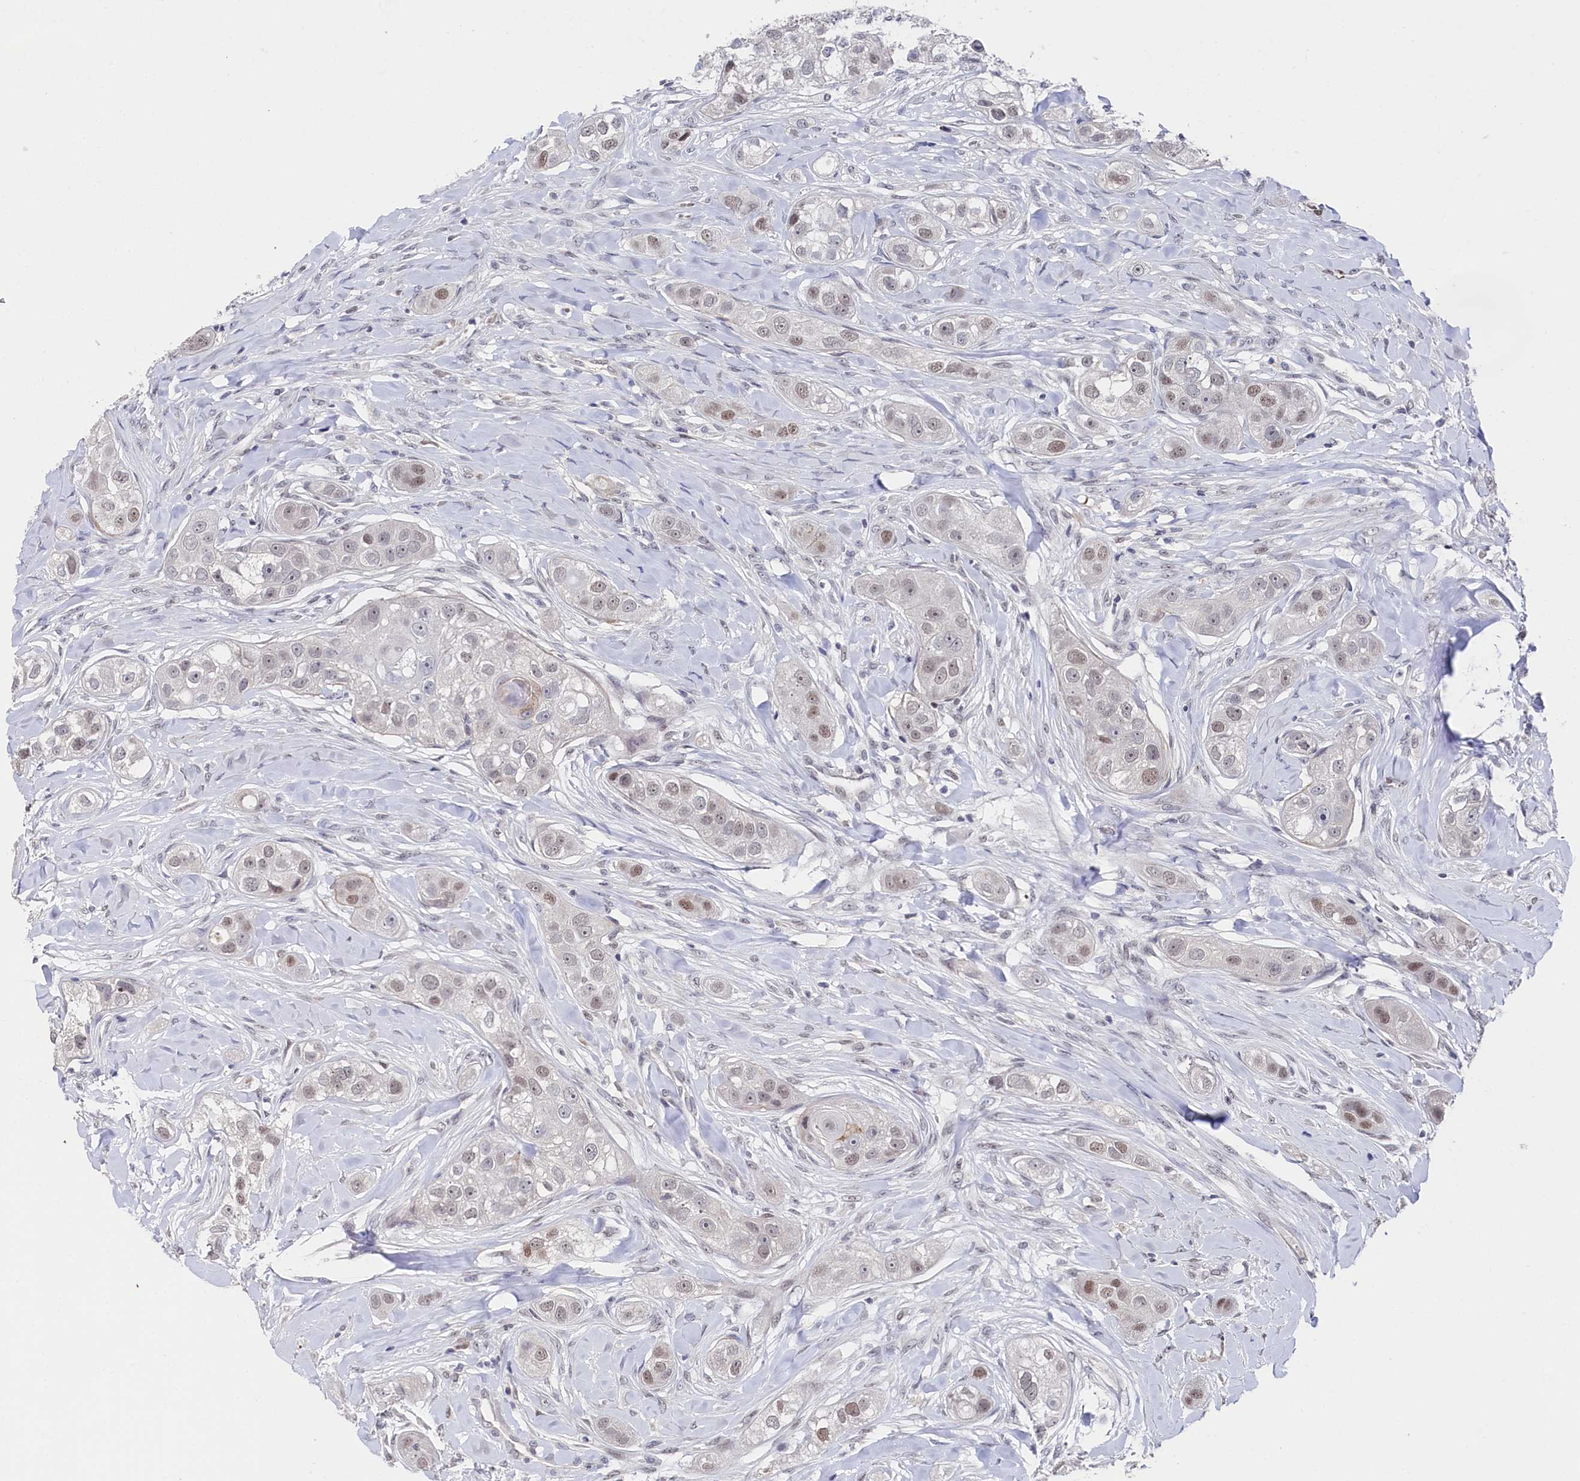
{"staining": {"intensity": "weak", "quantity": "<25%", "location": "nuclear"}, "tissue": "head and neck cancer", "cell_type": "Tumor cells", "image_type": "cancer", "snomed": [{"axis": "morphology", "description": "Normal tissue, NOS"}, {"axis": "morphology", "description": "Squamous cell carcinoma, NOS"}, {"axis": "topography", "description": "Skeletal muscle"}, {"axis": "topography", "description": "Head-Neck"}], "caption": "This is an immunohistochemistry histopathology image of head and neck cancer. There is no expression in tumor cells.", "gene": "TIGD4", "patient": {"sex": "male", "age": 51}}